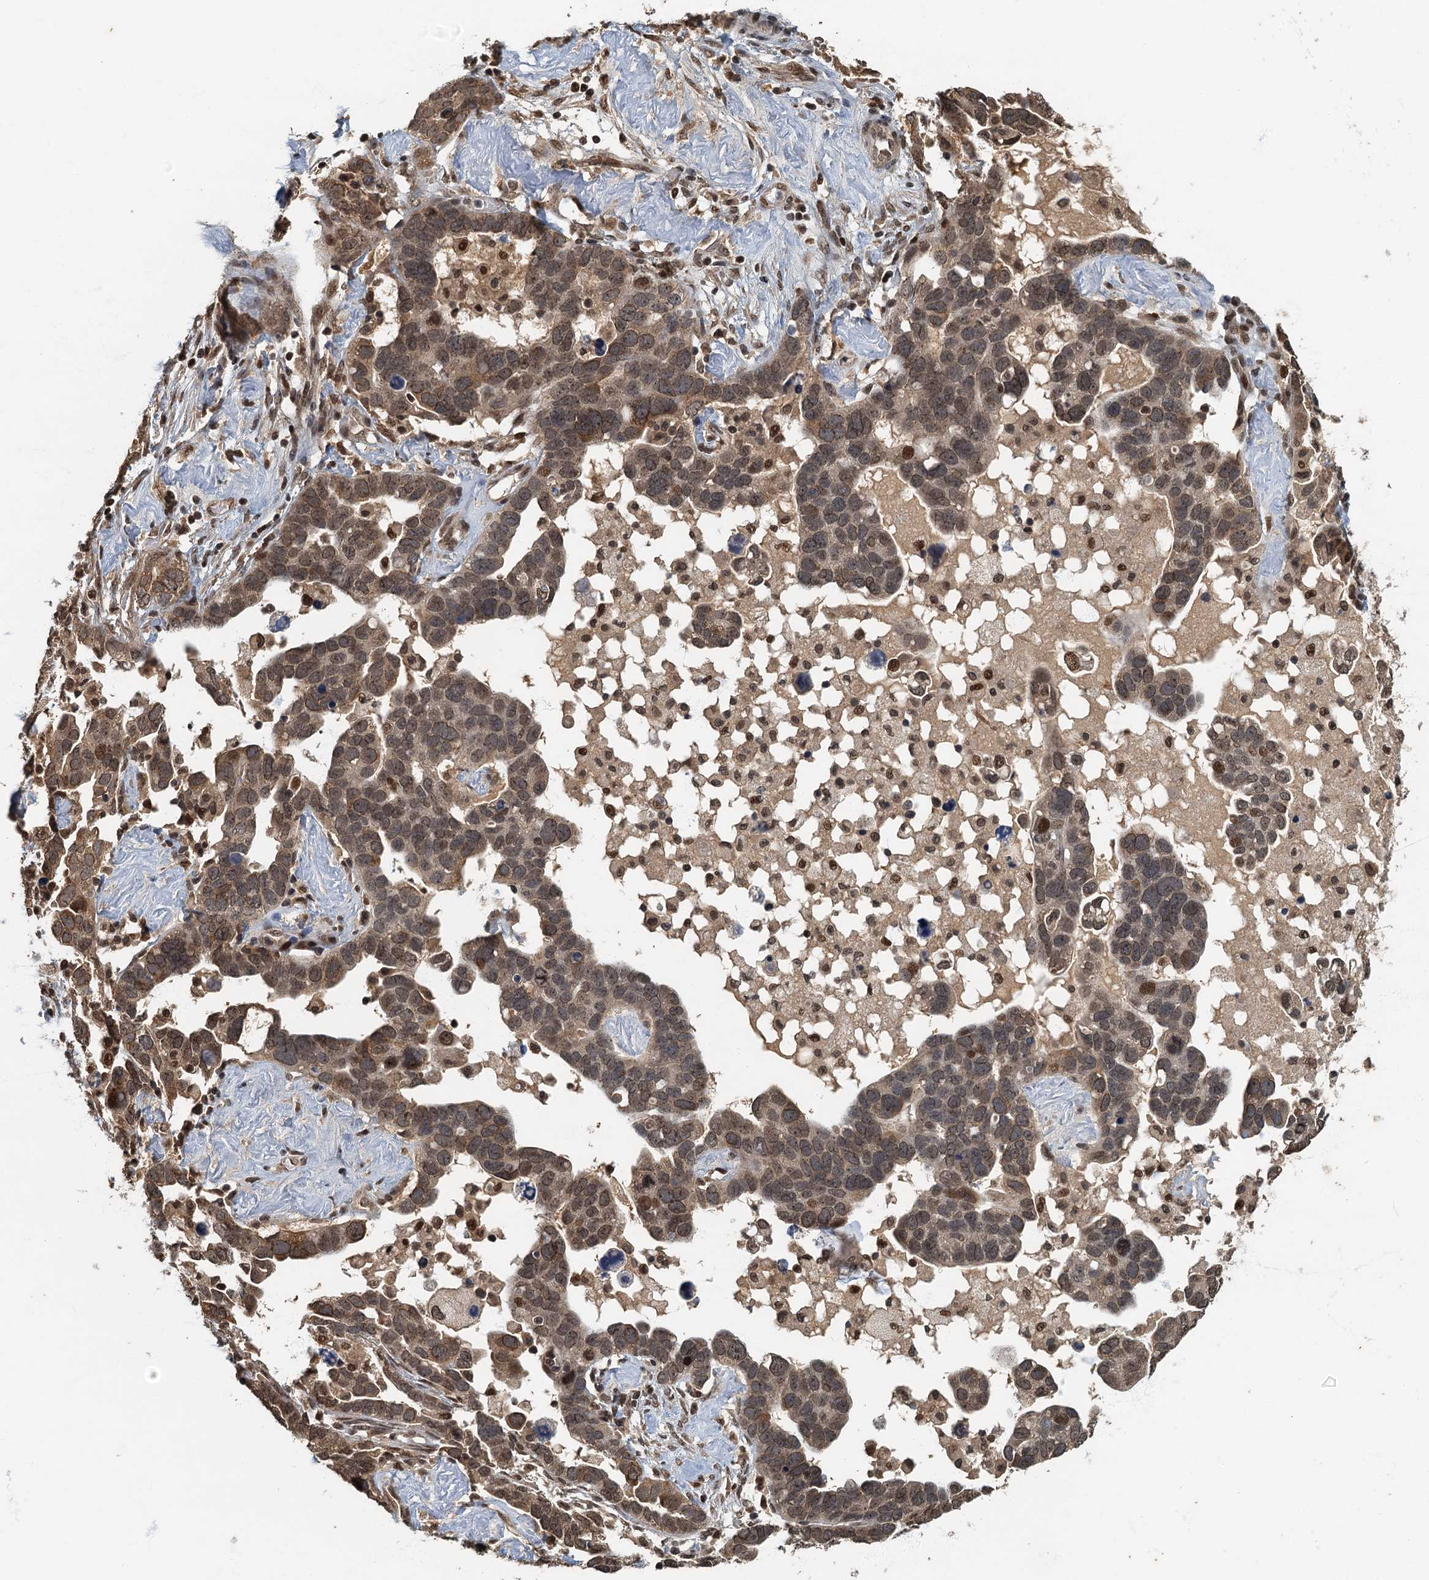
{"staining": {"intensity": "moderate", "quantity": "25%-75%", "location": "nuclear"}, "tissue": "ovarian cancer", "cell_type": "Tumor cells", "image_type": "cancer", "snomed": [{"axis": "morphology", "description": "Cystadenocarcinoma, serous, NOS"}, {"axis": "topography", "description": "Ovary"}], "caption": "High-power microscopy captured an IHC image of serous cystadenocarcinoma (ovarian), revealing moderate nuclear staining in about 25%-75% of tumor cells.", "gene": "CKAP2L", "patient": {"sex": "female", "age": 54}}